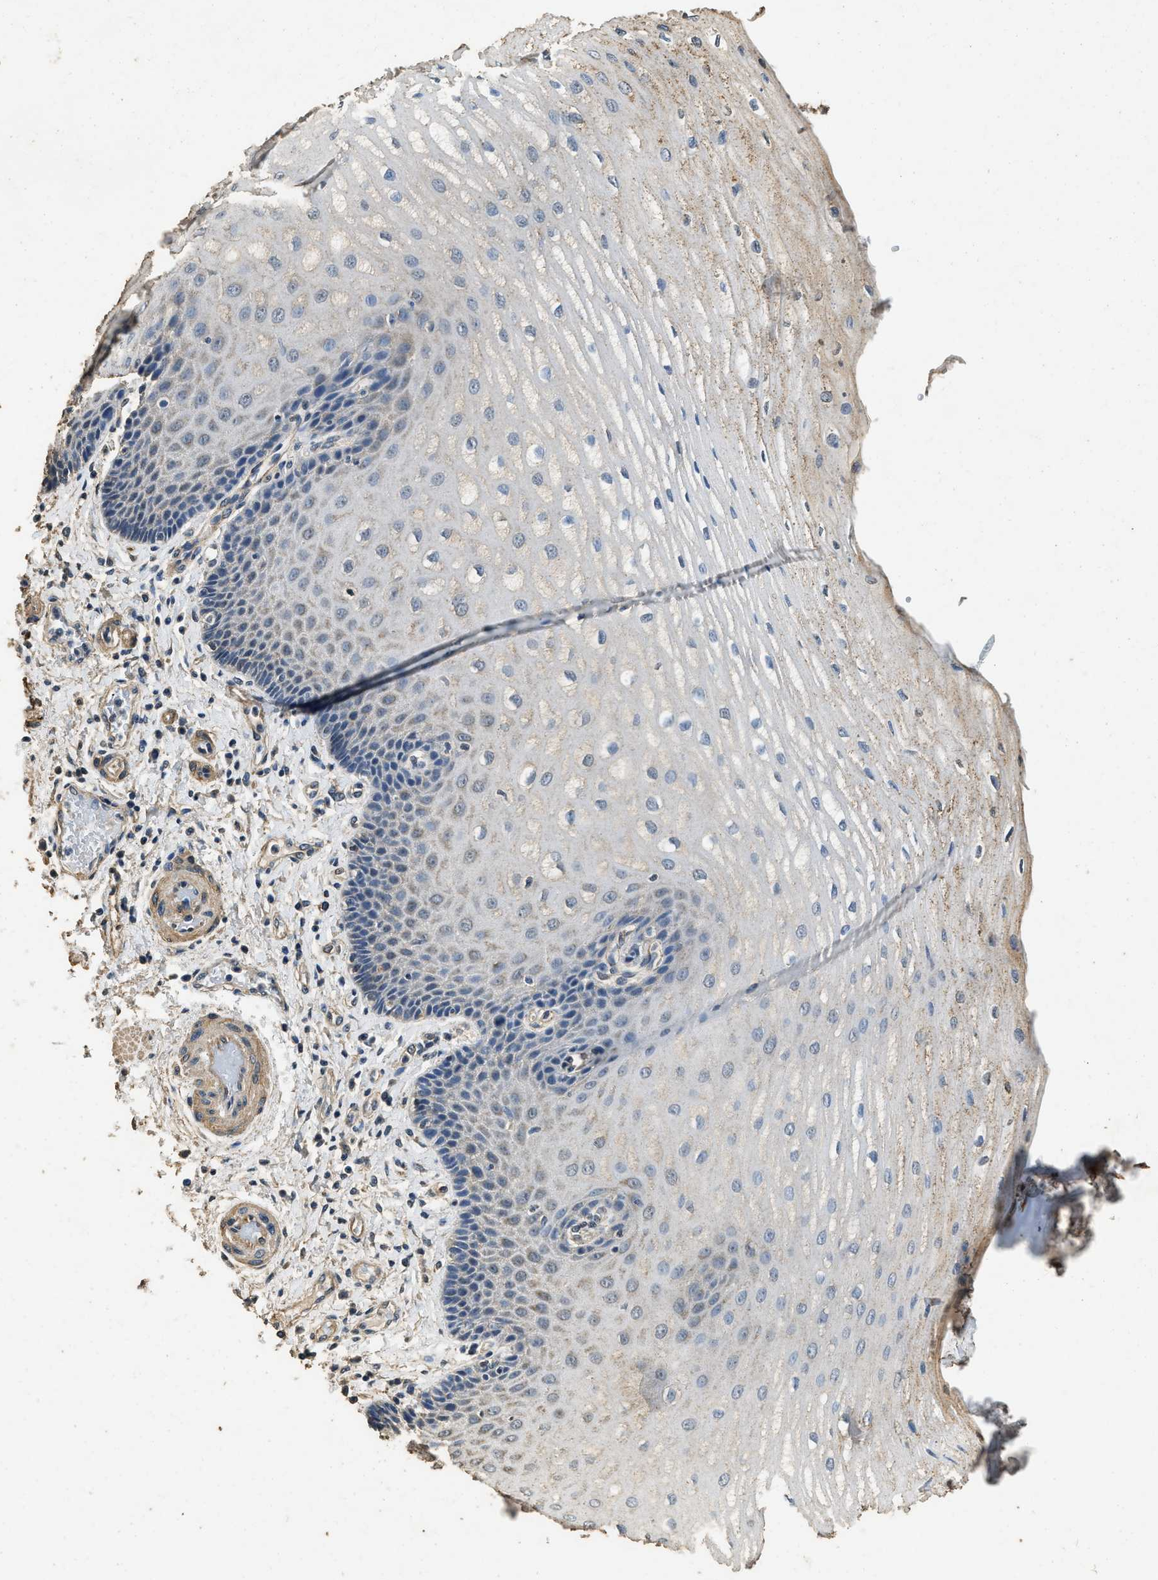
{"staining": {"intensity": "weak", "quantity": "<25%", "location": "cytoplasmic/membranous"}, "tissue": "esophagus", "cell_type": "Squamous epithelial cells", "image_type": "normal", "snomed": [{"axis": "morphology", "description": "Normal tissue, NOS"}, {"axis": "topography", "description": "Esophagus"}], "caption": "The photomicrograph exhibits no significant staining in squamous epithelial cells of esophagus.", "gene": "MIB1", "patient": {"sex": "male", "age": 54}}